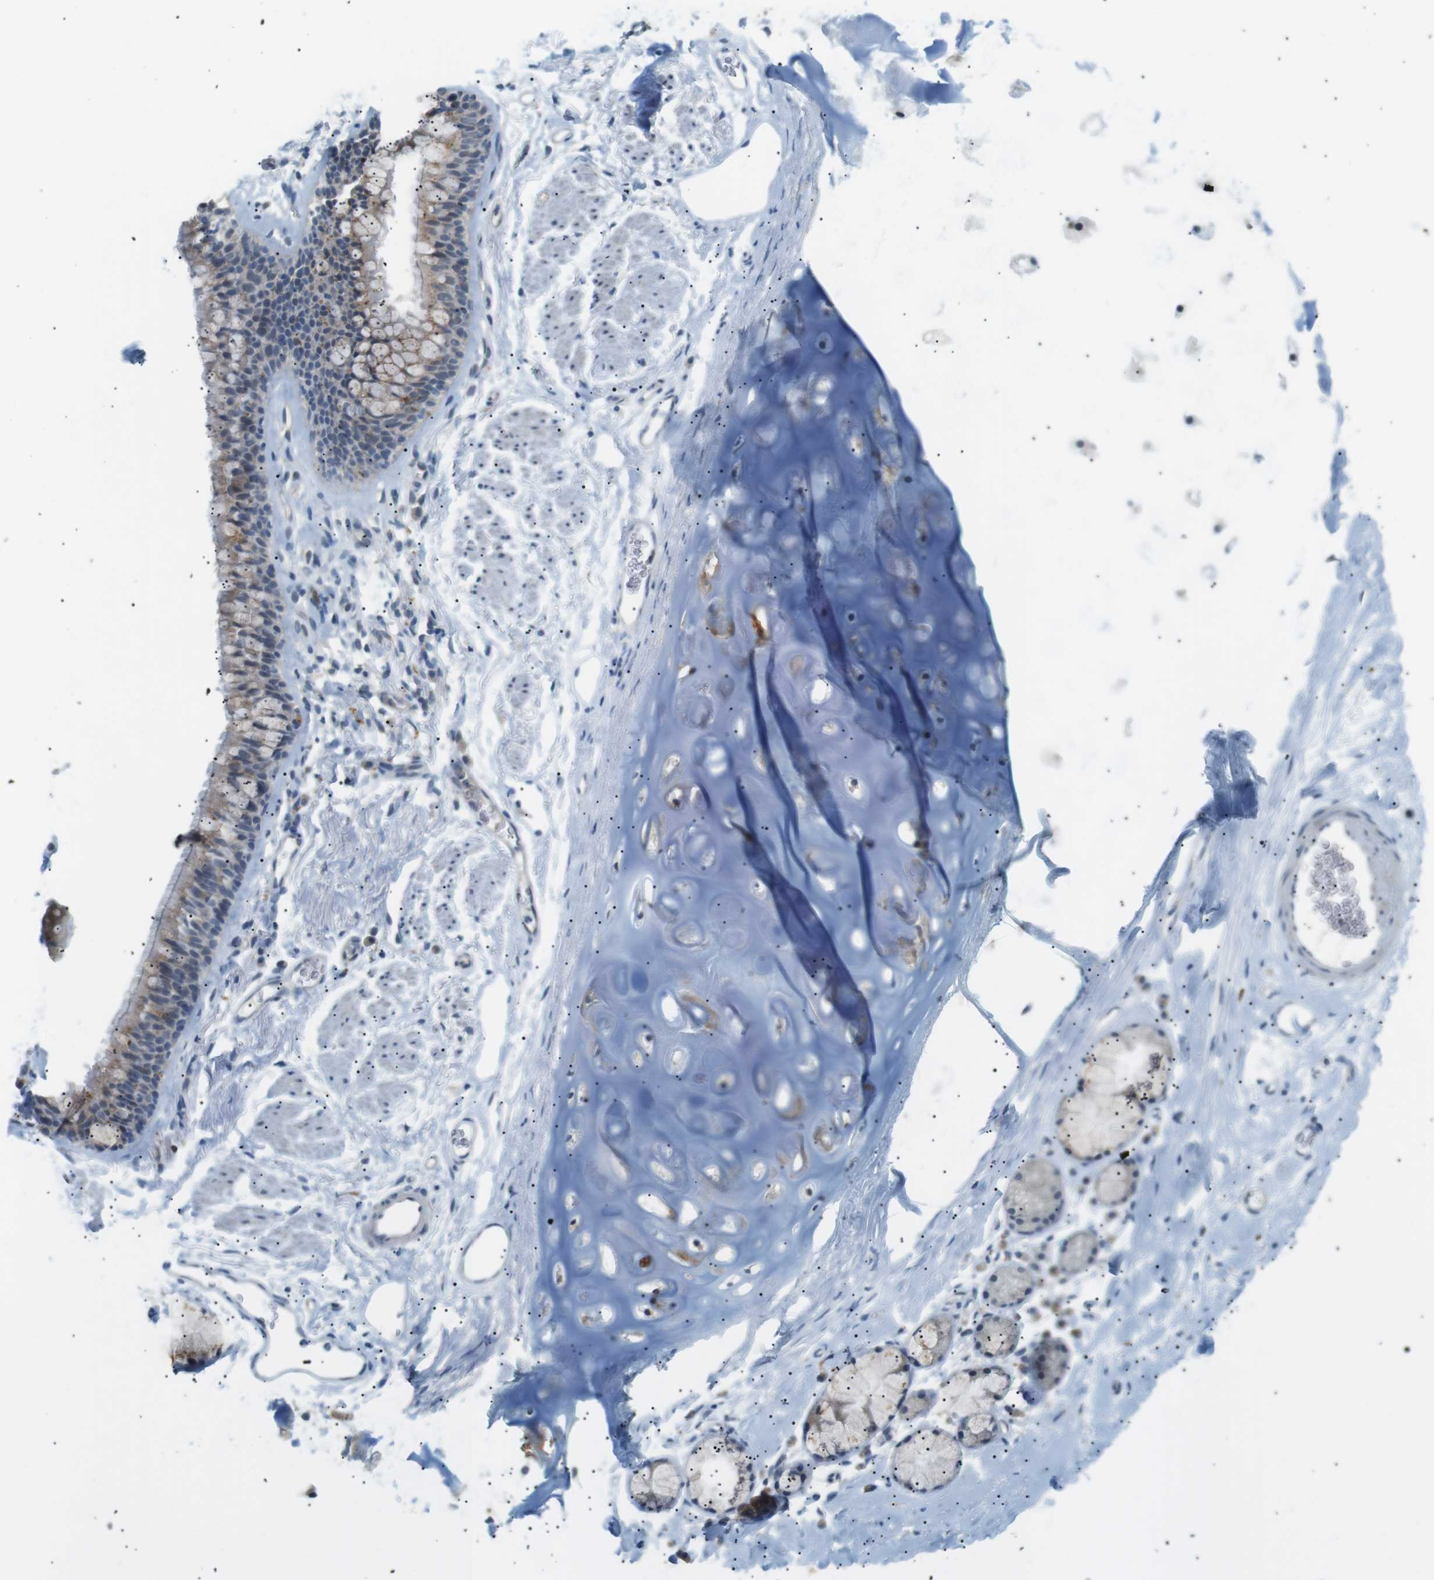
{"staining": {"intensity": "negative", "quantity": "none", "location": "none"}, "tissue": "adipose tissue", "cell_type": "Adipocytes", "image_type": "normal", "snomed": [{"axis": "morphology", "description": "Normal tissue, NOS"}, {"axis": "topography", "description": "Cartilage tissue"}, {"axis": "topography", "description": "Bronchus"}], "caption": "DAB immunohistochemical staining of unremarkable human adipose tissue displays no significant expression in adipocytes.", "gene": "B4GALNT2", "patient": {"sex": "female", "age": 53}}